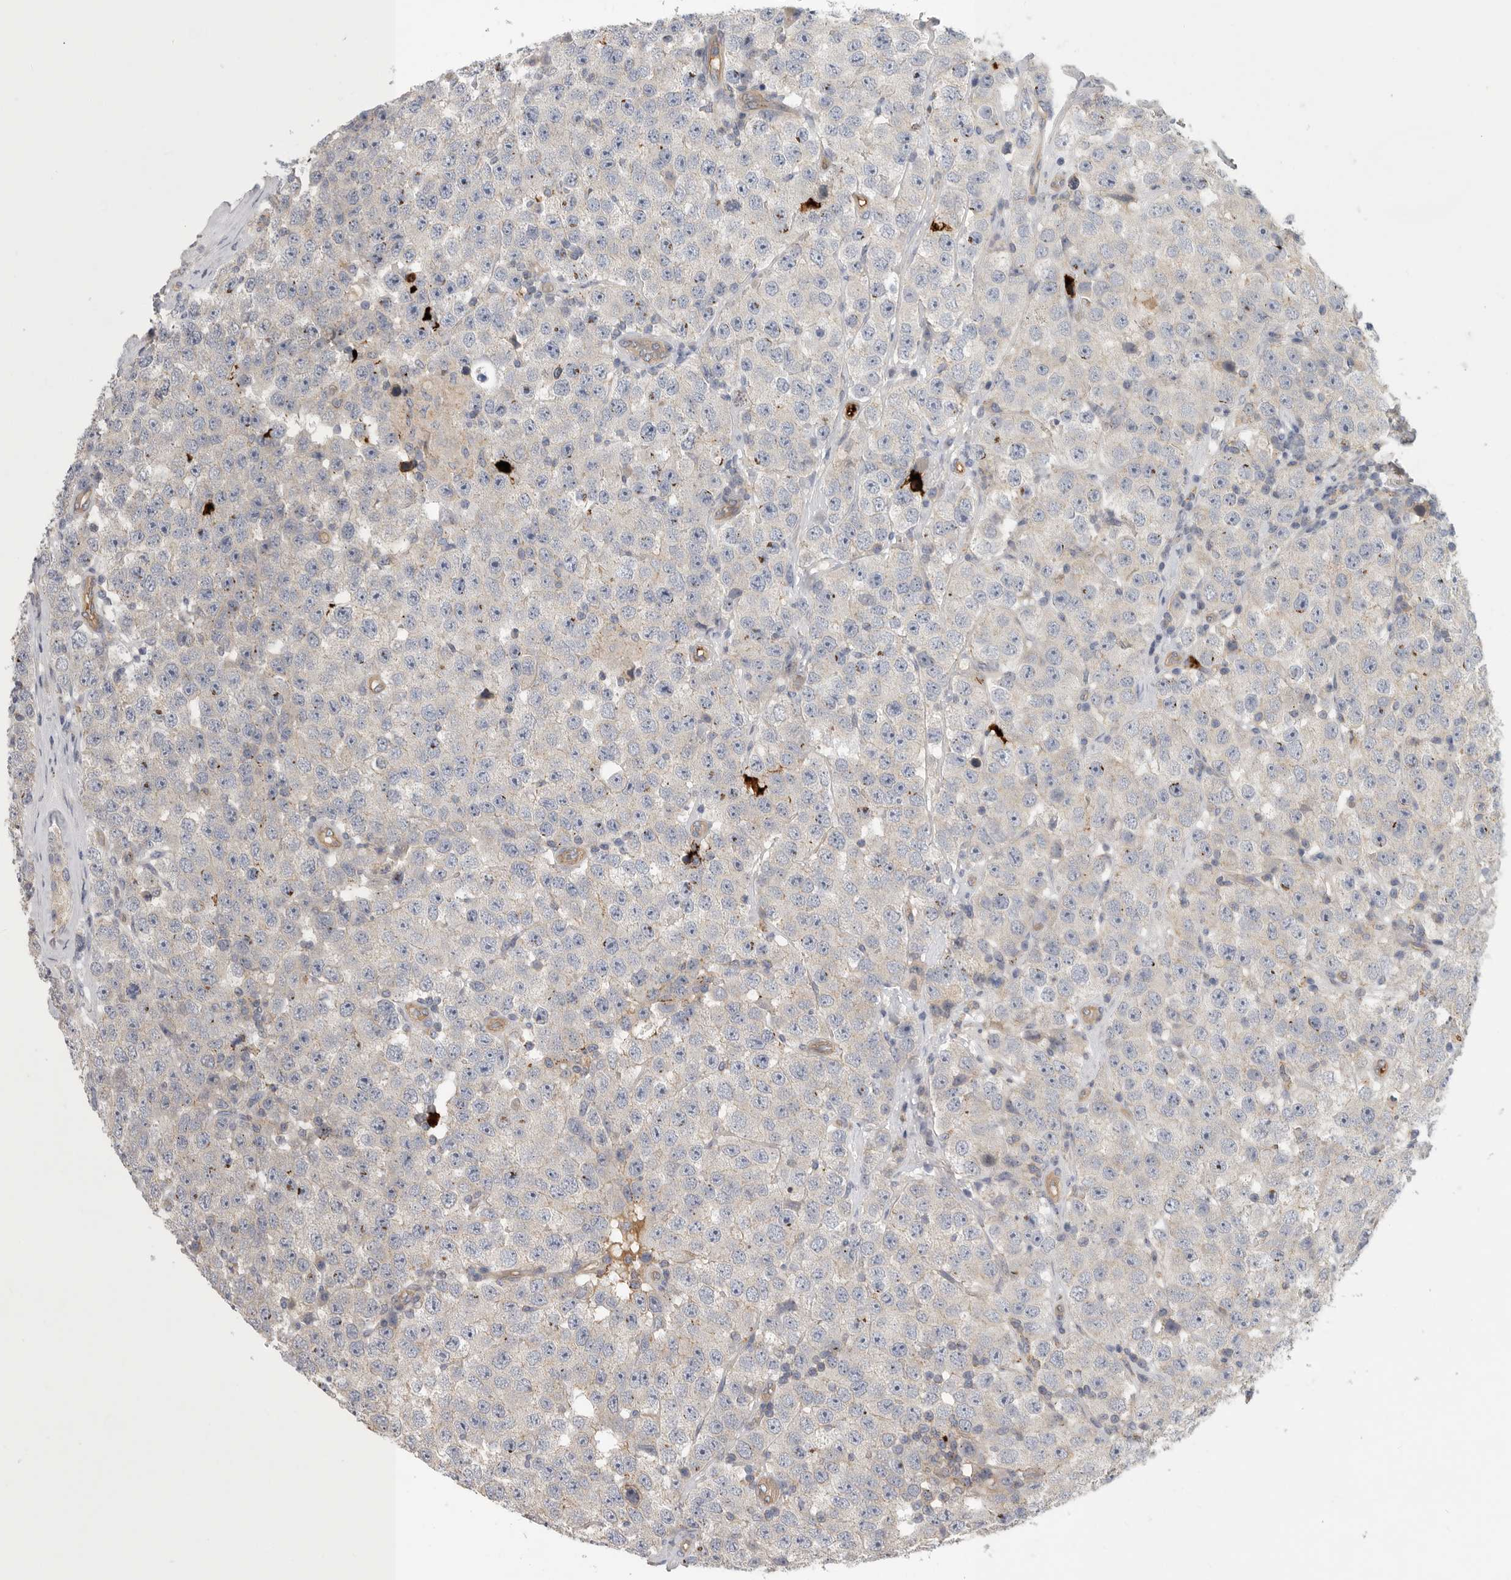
{"staining": {"intensity": "negative", "quantity": "none", "location": "none"}, "tissue": "testis cancer", "cell_type": "Tumor cells", "image_type": "cancer", "snomed": [{"axis": "morphology", "description": "Seminoma, NOS"}, {"axis": "morphology", "description": "Carcinoma, Embryonal, NOS"}, {"axis": "topography", "description": "Testis"}], "caption": "DAB immunohistochemical staining of human testis cancer (embryonal carcinoma) shows no significant staining in tumor cells.", "gene": "MLPH", "patient": {"sex": "male", "age": 28}}